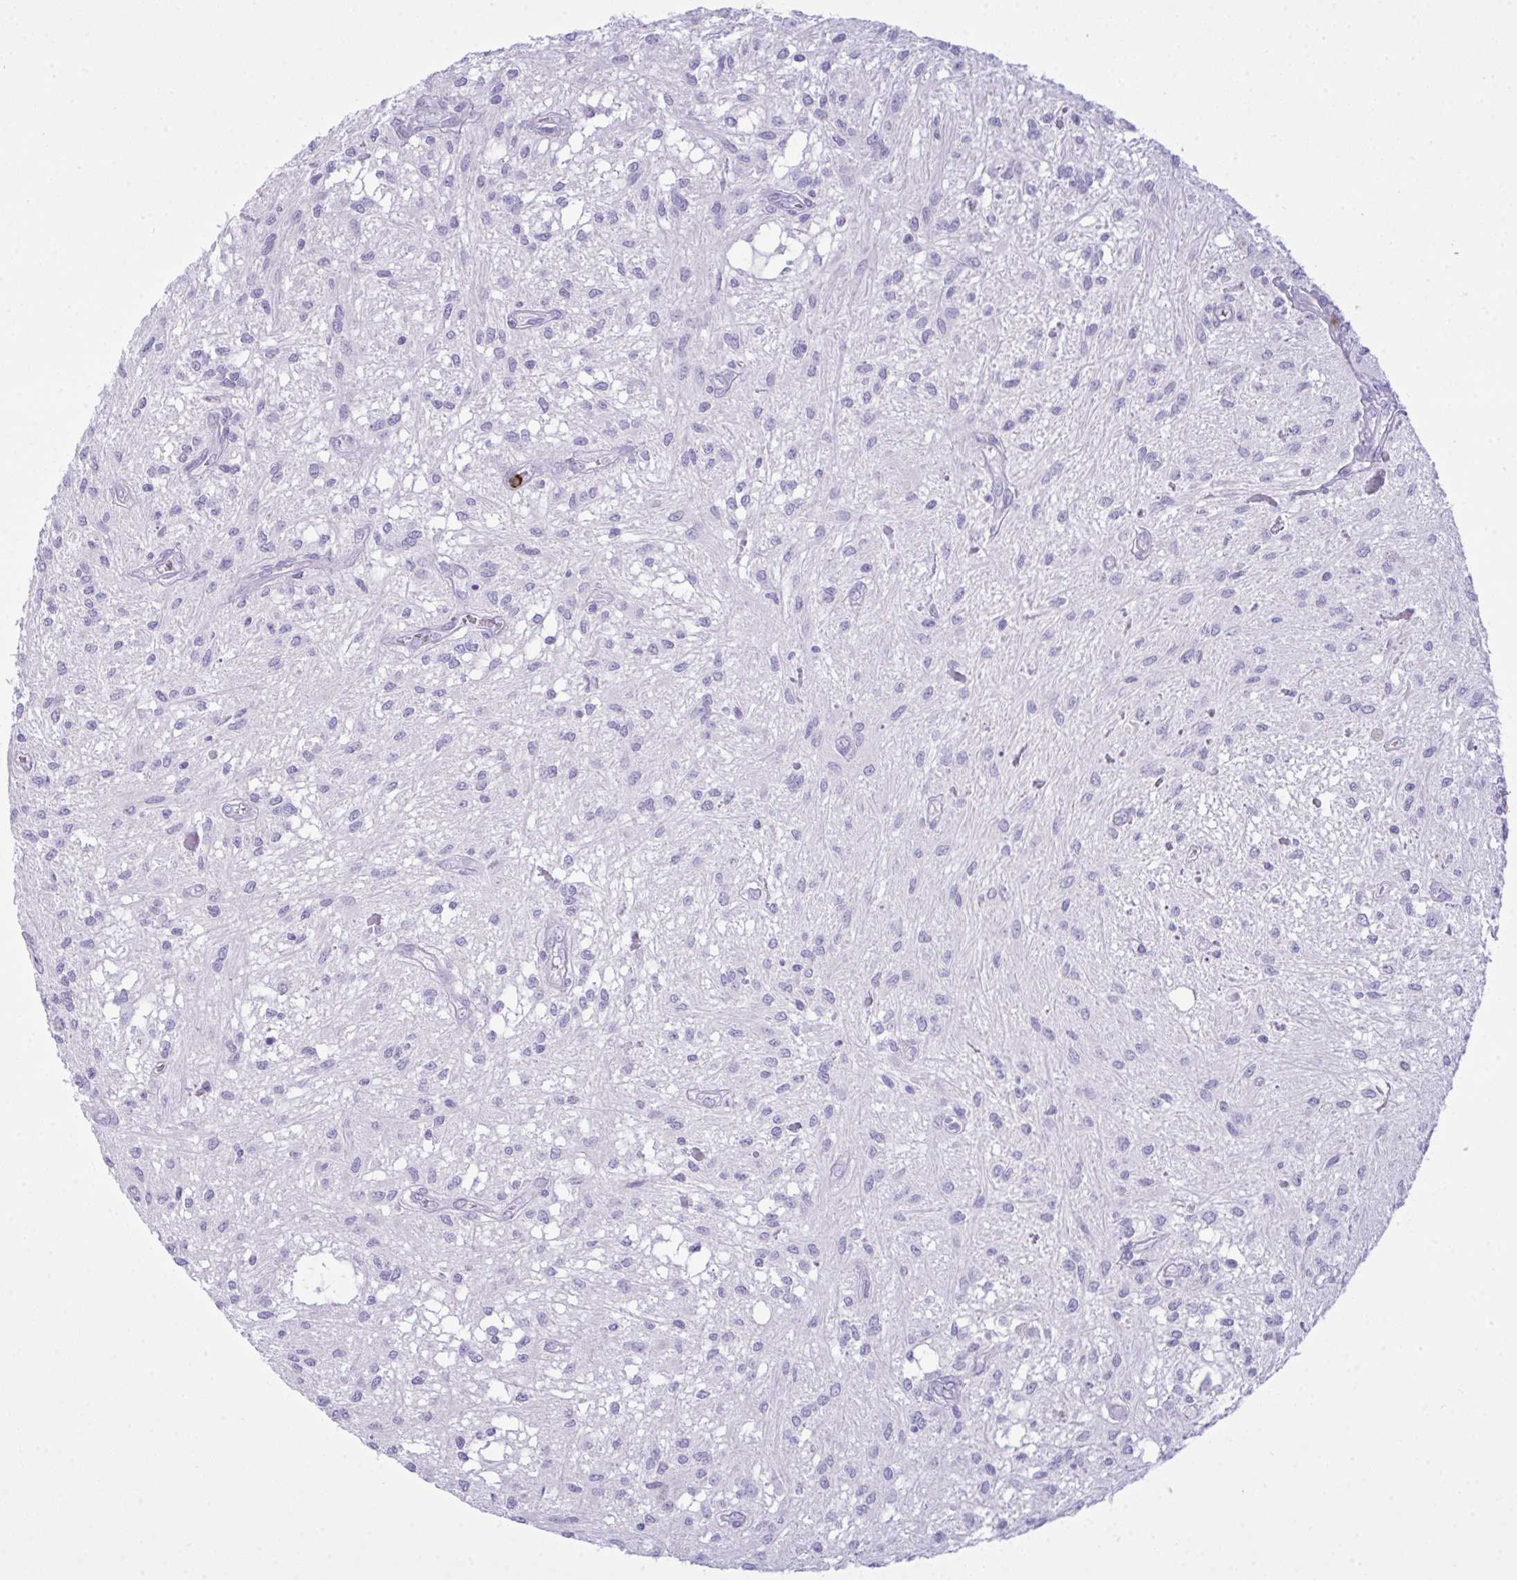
{"staining": {"intensity": "negative", "quantity": "none", "location": "none"}, "tissue": "glioma", "cell_type": "Tumor cells", "image_type": "cancer", "snomed": [{"axis": "morphology", "description": "Glioma, malignant, Low grade"}, {"axis": "topography", "description": "Cerebellum"}], "caption": "IHC photomicrograph of glioma stained for a protein (brown), which displays no staining in tumor cells.", "gene": "ARHGAP42", "patient": {"sex": "female", "age": 14}}